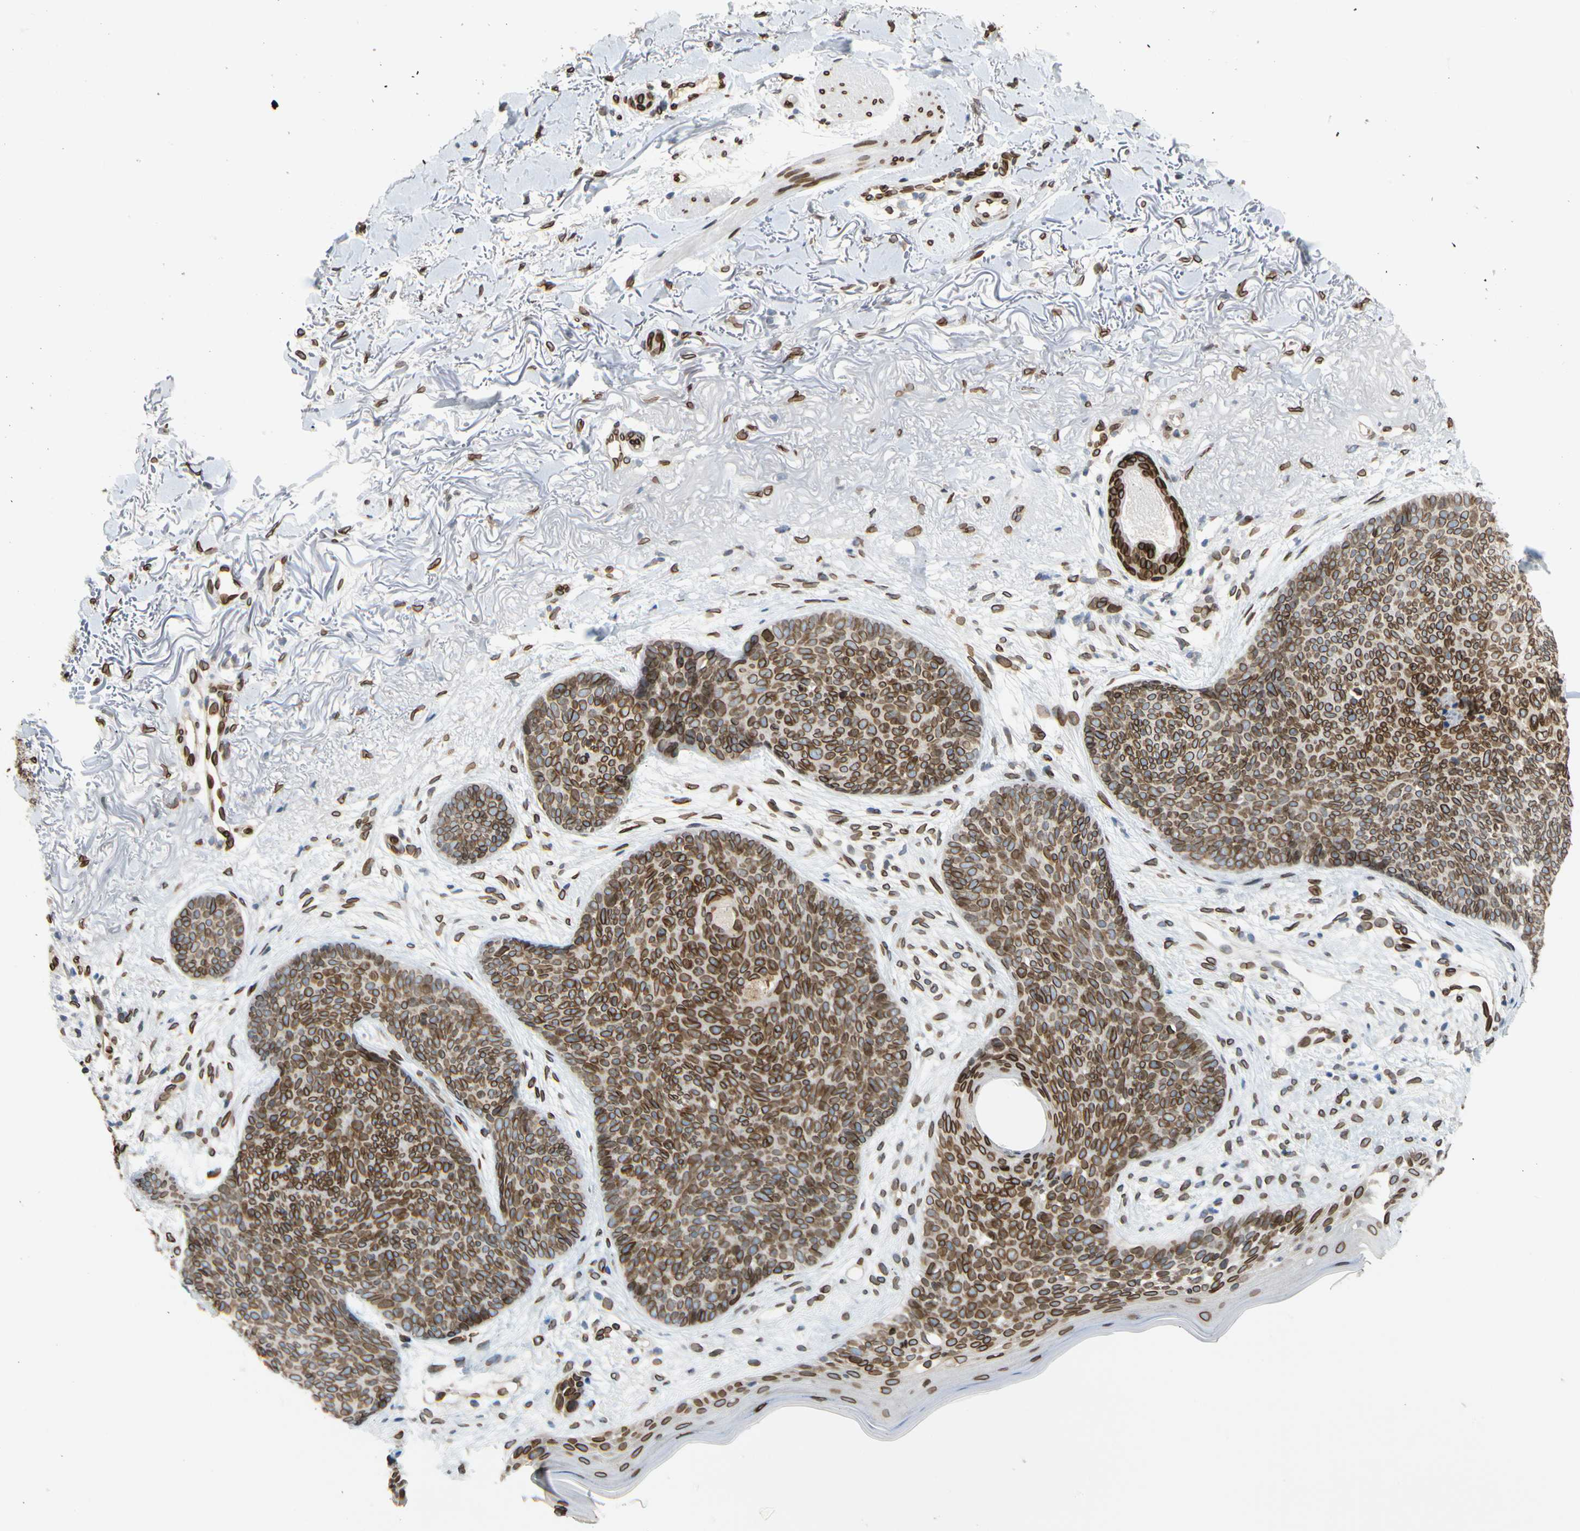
{"staining": {"intensity": "strong", "quantity": ">75%", "location": "cytoplasmic/membranous,nuclear"}, "tissue": "skin cancer", "cell_type": "Tumor cells", "image_type": "cancer", "snomed": [{"axis": "morphology", "description": "Normal tissue, NOS"}, {"axis": "morphology", "description": "Basal cell carcinoma"}, {"axis": "topography", "description": "Skin"}], "caption": "Brown immunohistochemical staining in human skin basal cell carcinoma reveals strong cytoplasmic/membranous and nuclear expression in approximately >75% of tumor cells.", "gene": "SUN1", "patient": {"sex": "female", "age": 70}}